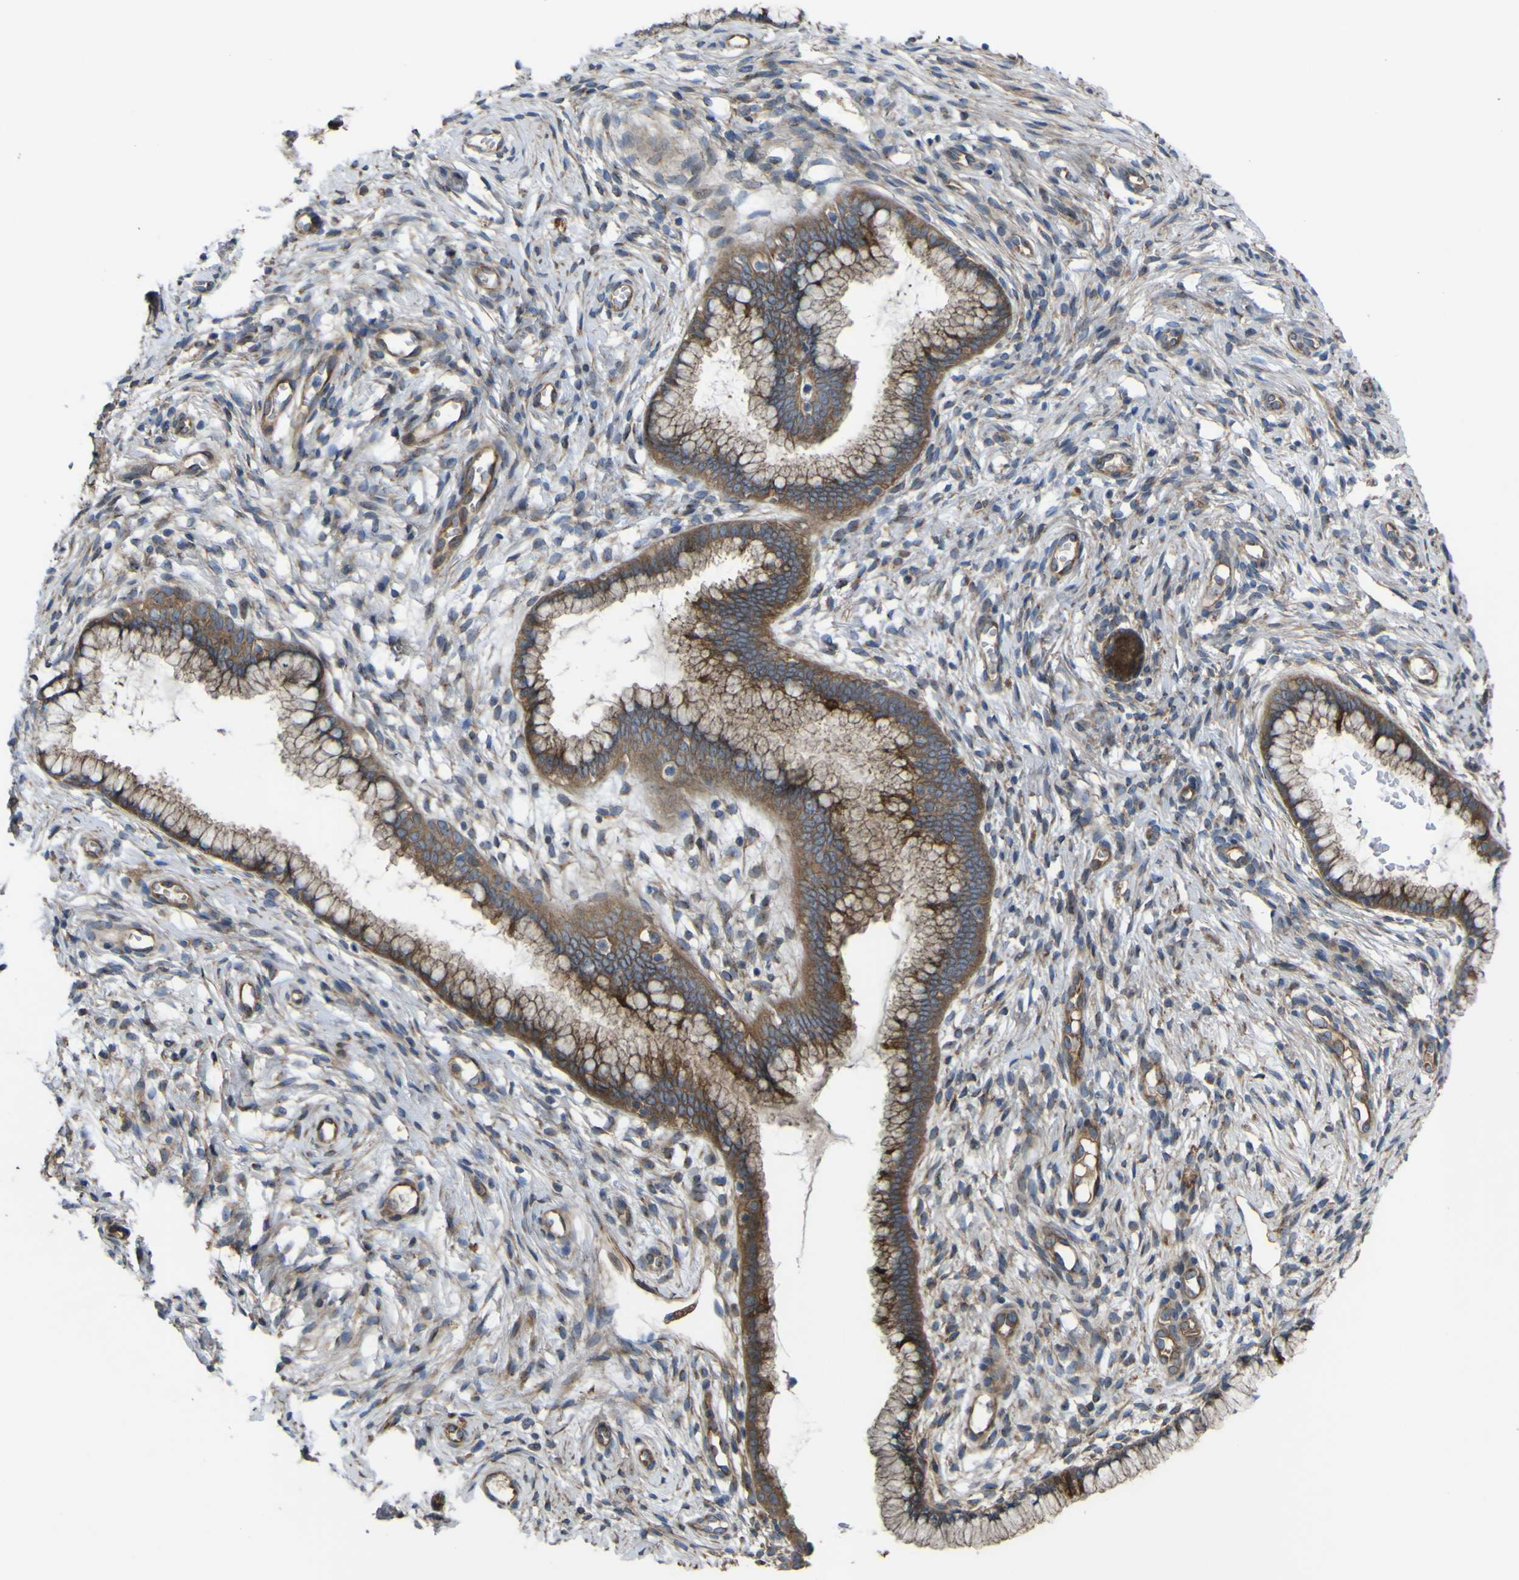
{"staining": {"intensity": "moderate", "quantity": ">75%", "location": "cytoplasmic/membranous"}, "tissue": "cervix", "cell_type": "Glandular cells", "image_type": "normal", "snomed": [{"axis": "morphology", "description": "Normal tissue, NOS"}, {"axis": "topography", "description": "Cervix"}], "caption": "Protein staining demonstrates moderate cytoplasmic/membranous staining in approximately >75% of glandular cells in unremarkable cervix. The staining is performed using DAB (3,3'-diaminobenzidine) brown chromogen to label protein expression. The nuclei are counter-stained blue using hematoxylin.", "gene": "FBXO30", "patient": {"sex": "female", "age": 65}}